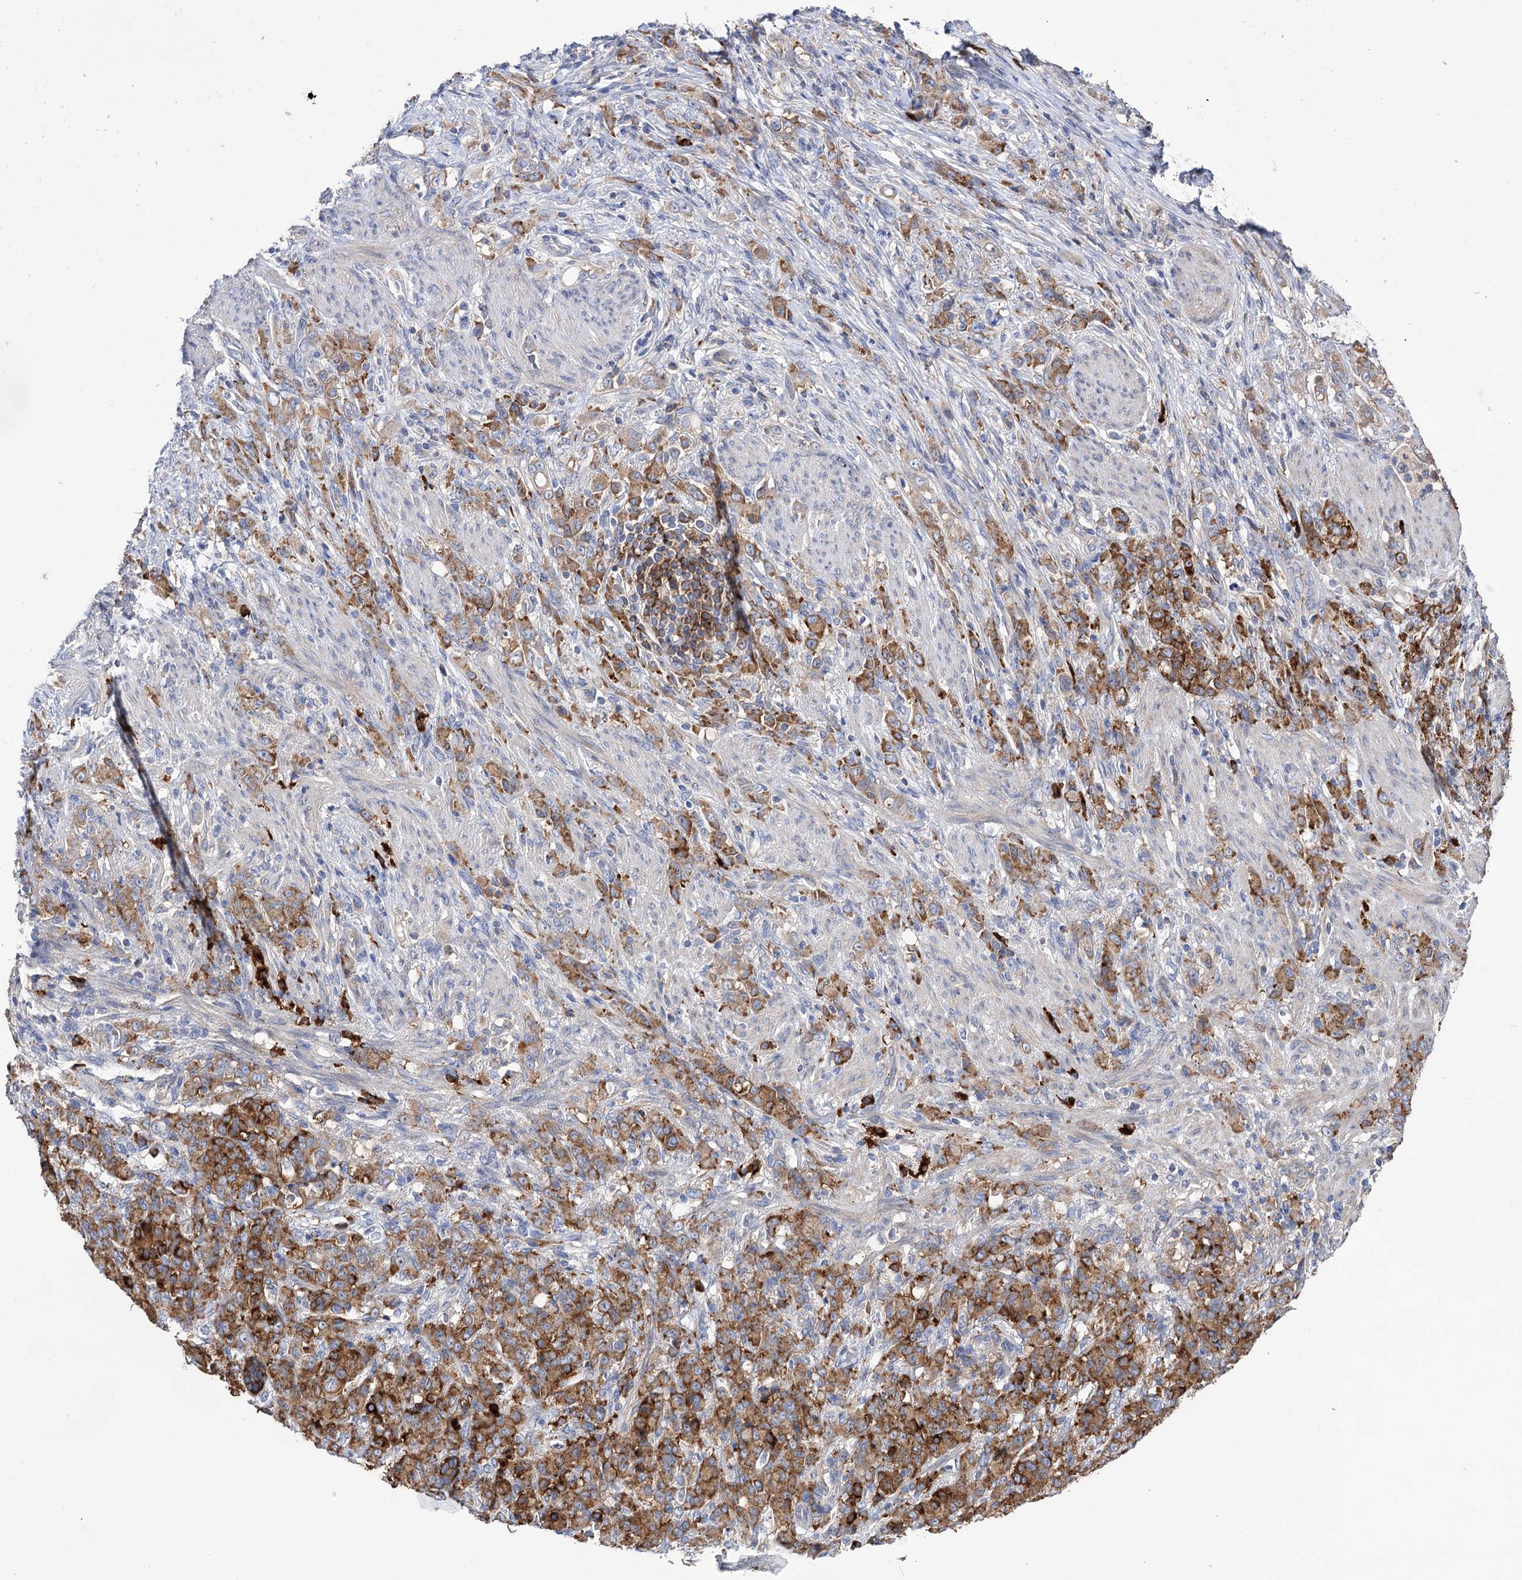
{"staining": {"intensity": "moderate", "quantity": ">75%", "location": "cytoplasmic/membranous"}, "tissue": "stomach cancer", "cell_type": "Tumor cells", "image_type": "cancer", "snomed": [{"axis": "morphology", "description": "Adenocarcinoma, NOS"}, {"axis": "topography", "description": "Stomach"}], "caption": "Protein positivity by immunohistochemistry displays moderate cytoplasmic/membranous staining in about >75% of tumor cells in stomach cancer (adenocarcinoma).", "gene": "BBS4", "patient": {"sex": "female", "age": 79}}